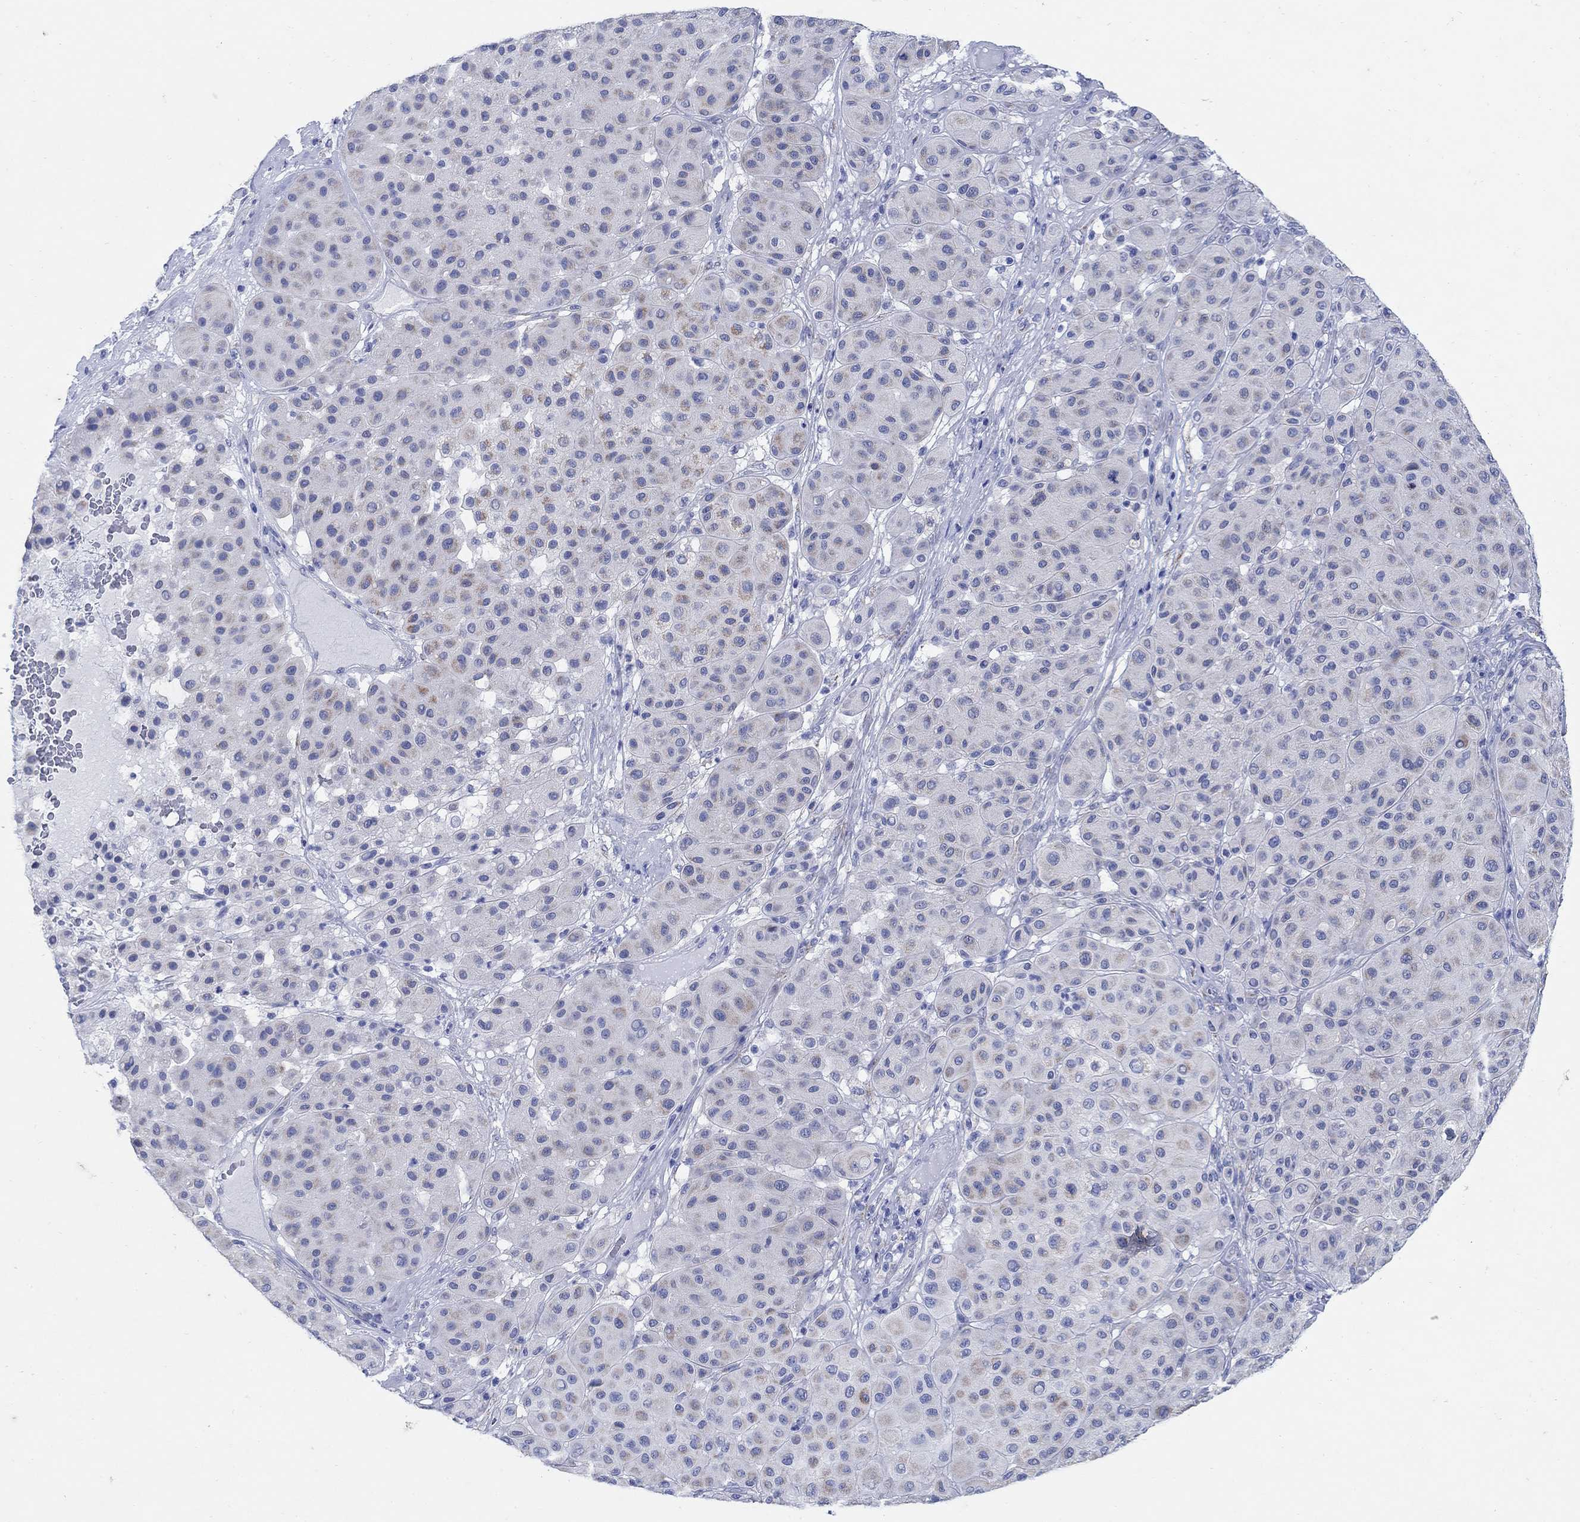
{"staining": {"intensity": "weak", "quantity": "25%-75%", "location": "cytoplasmic/membranous"}, "tissue": "melanoma", "cell_type": "Tumor cells", "image_type": "cancer", "snomed": [{"axis": "morphology", "description": "Malignant melanoma, Metastatic site"}, {"axis": "topography", "description": "Smooth muscle"}], "caption": "A brown stain shows weak cytoplasmic/membranous positivity of a protein in human melanoma tumor cells.", "gene": "ZDHHC14", "patient": {"sex": "male", "age": 41}}